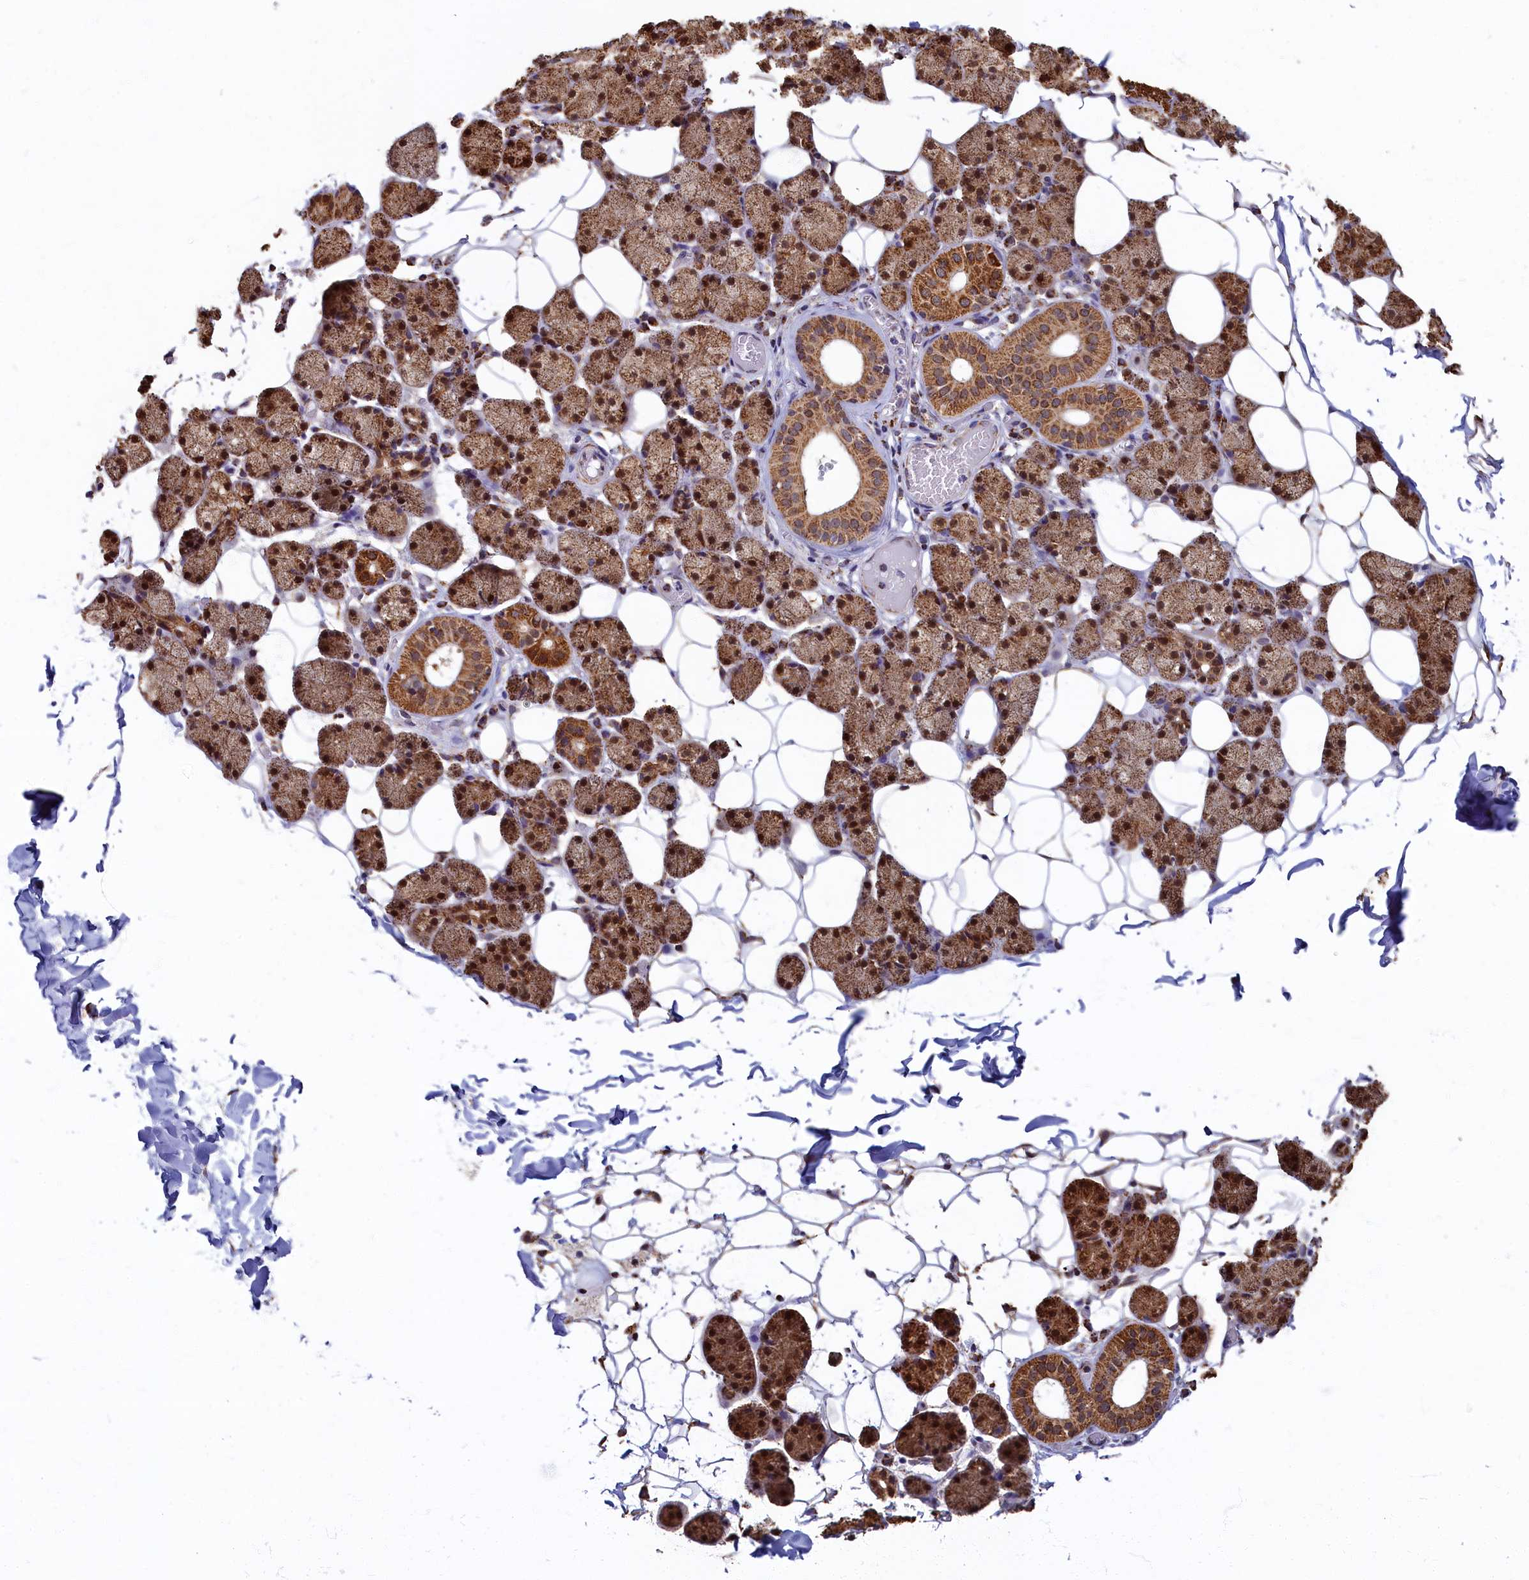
{"staining": {"intensity": "strong", "quantity": ">75%", "location": "cytoplasmic/membranous,nuclear"}, "tissue": "salivary gland", "cell_type": "Glandular cells", "image_type": "normal", "snomed": [{"axis": "morphology", "description": "Normal tissue, NOS"}, {"axis": "topography", "description": "Salivary gland"}], "caption": "About >75% of glandular cells in benign human salivary gland reveal strong cytoplasmic/membranous,nuclear protein positivity as visualized by brown immunohistochemical staining.", "gene": "SPR", "patient": {"sex": "female", "age": 33}}